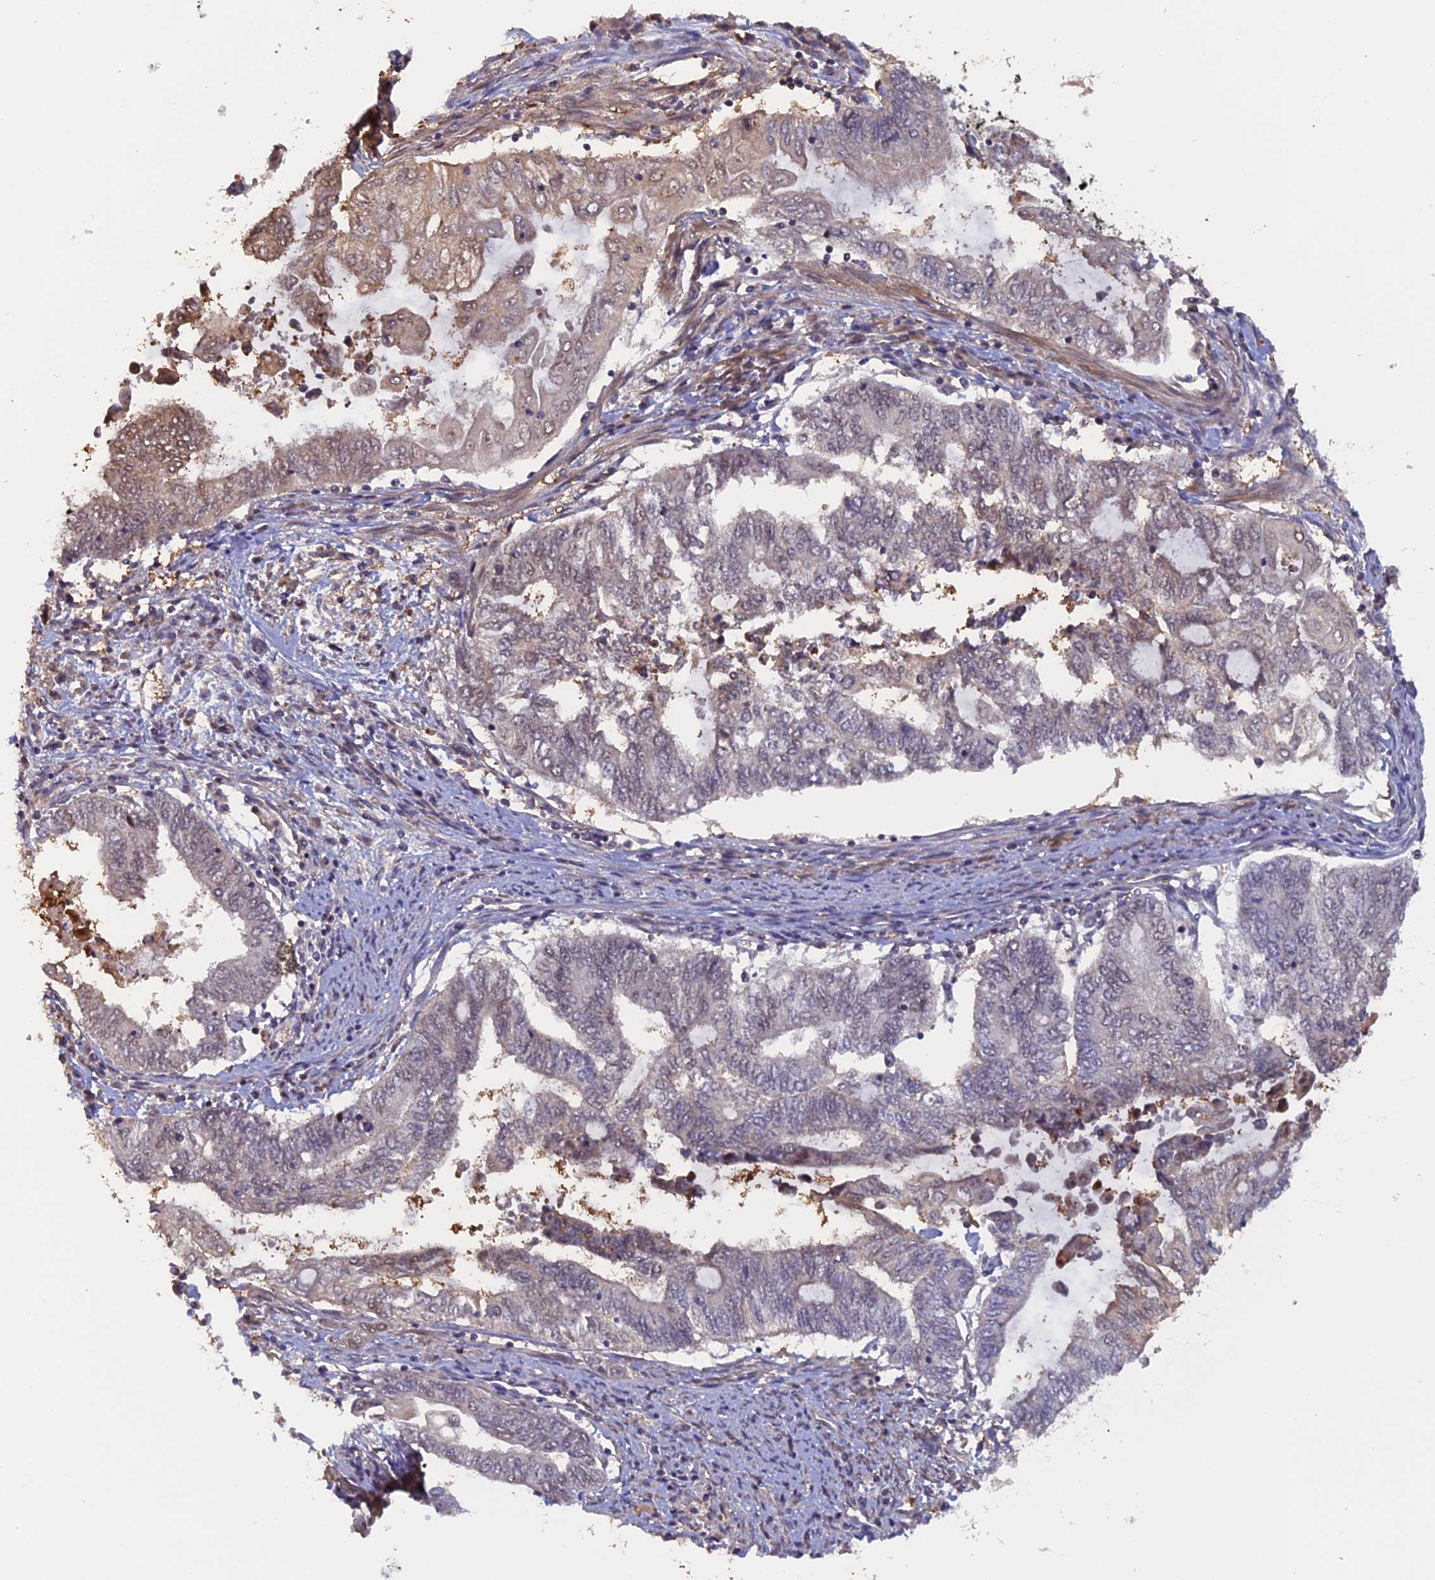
{"staining": {"intensity": "moderate", "quantity": "<25%", "location": "nuclear"}, "tissue": "endometrial cancer", "cell_type": "Tumor cells", "image_type": "cancer", "snomed": [{"axis": "morphology", "description": "Adenocarcinoma, NOS"}, {"axis": "topography", "description": "Uterus"}, {"axis": "topography", "description": "Endometrium"}], "caption": "Immunohistochemistry (DAB) staining of endometrial cancer demonstrates moderate nuclear protein staining in about <25% of tumor cells.", "gene": "FAM98C", "patient": {"sex": "female", "age": 70}}